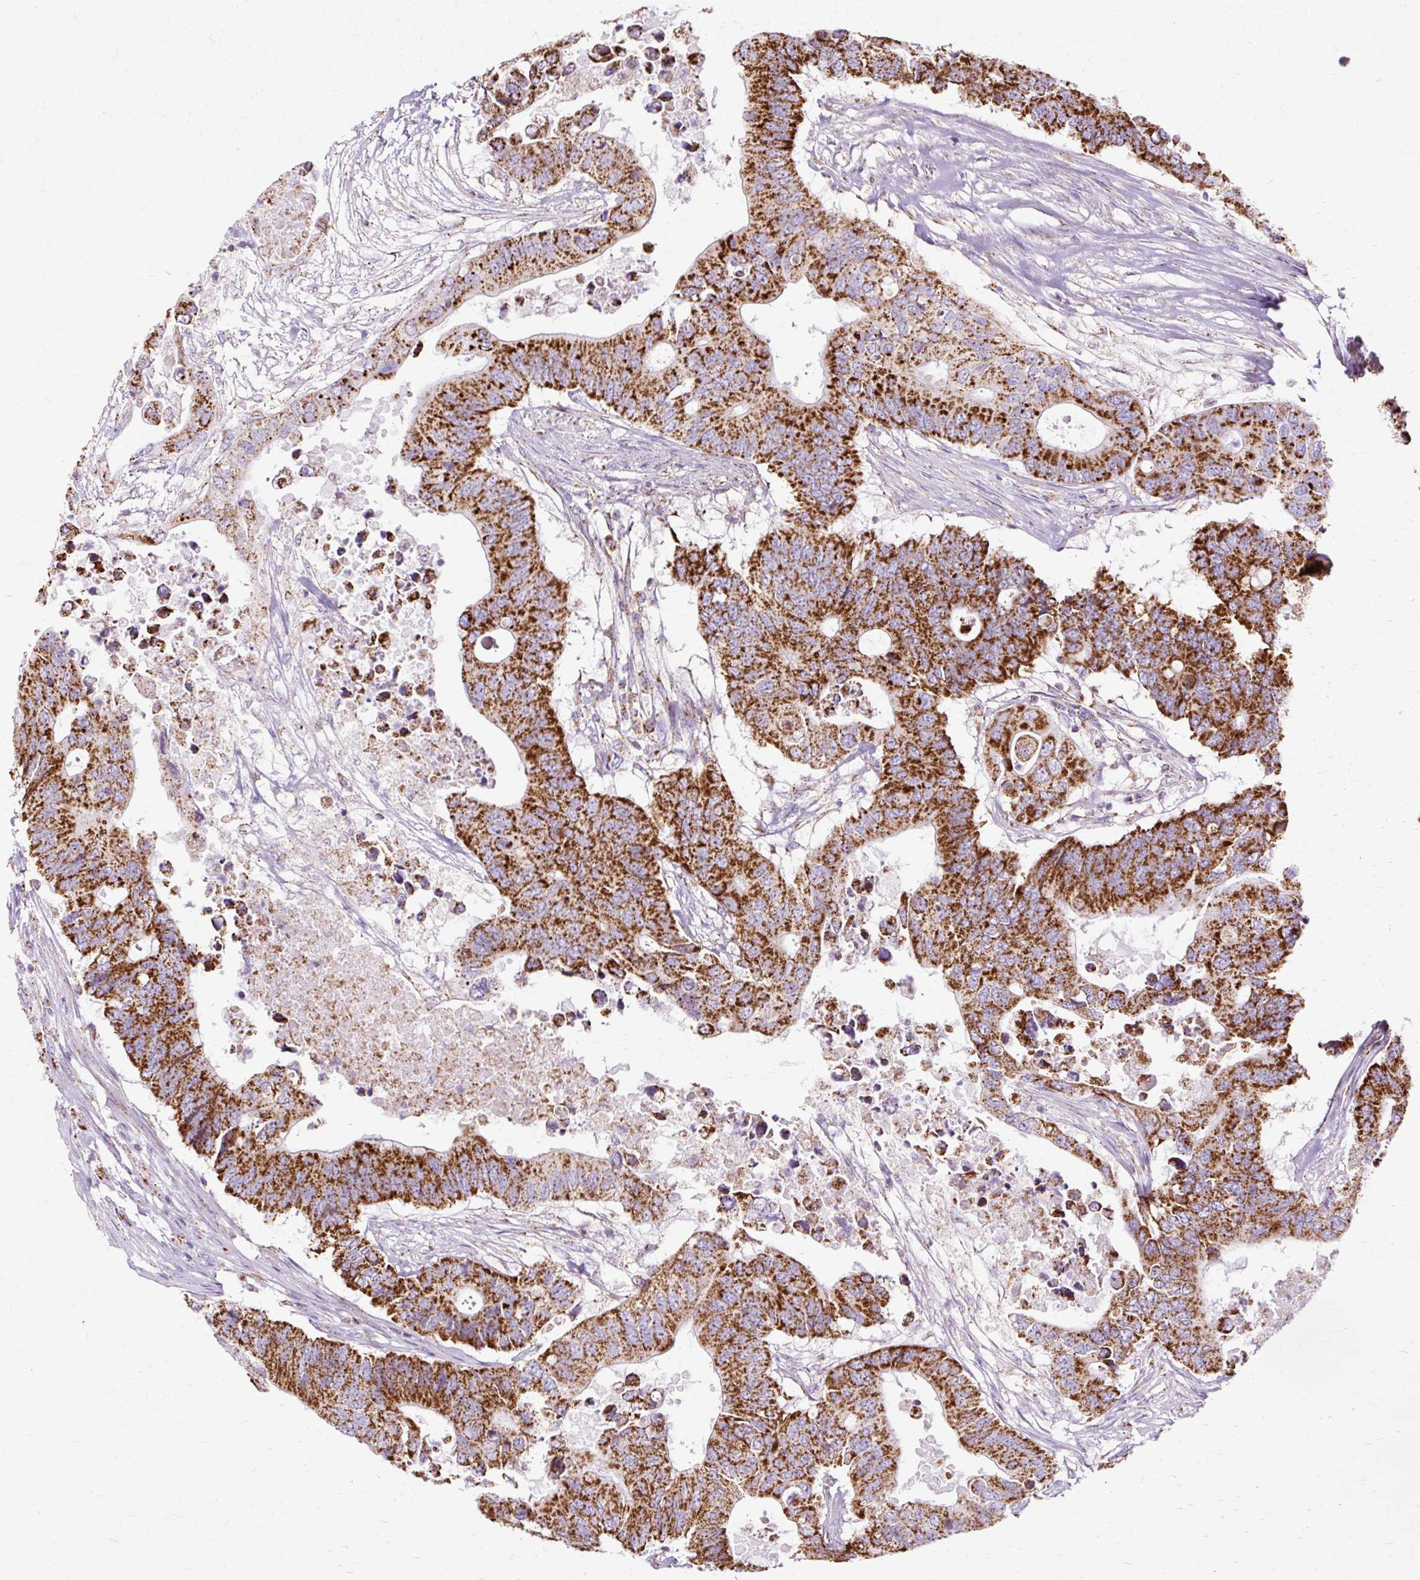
{"staining": {"intensity": "strong", "quantity": ">75%", "location": "cytoplasmic/membranous"}, "tissue": "colorectal cancer", "cell_type": "Tumor cells", "image_type": "cancer", "snomed": [{"axis": "morphology", "description": "Adenocarcinoma, NOS"}, {"axis": "topography", "description": "Colon"}], "caption": "Protein staining displays strong cytoplasmic/membranous expression in approximately >75% of tumor cells in colorectal cancer. (DAB IHC with brightfield microscopy, high magnification).", "gene": "DLAT", "patient": {"sex": "male", "age": 71}}